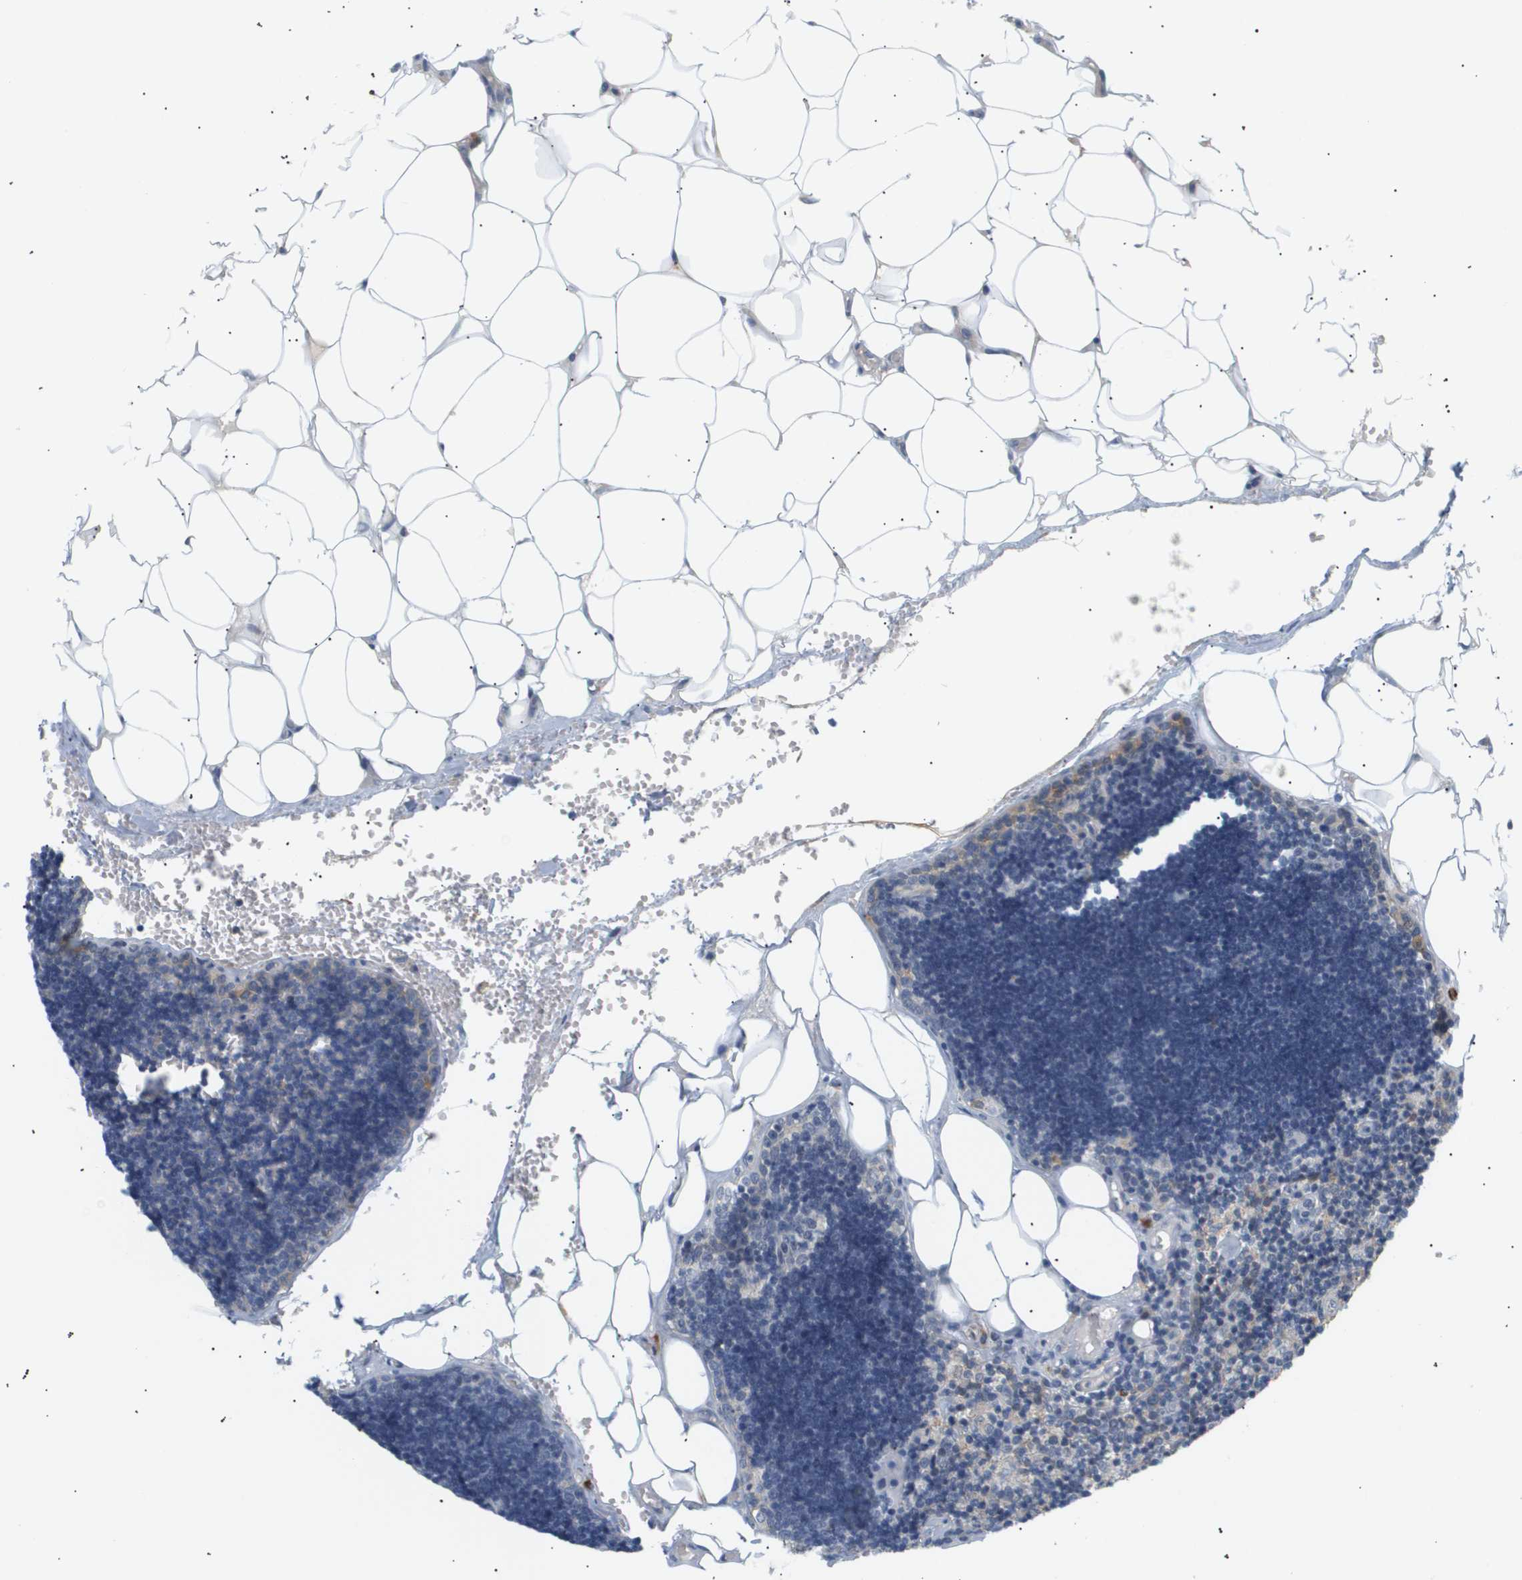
{"staining": {"intensity": "negative", "quantity": "none", "location": "none"}, "tissue": "lymph node", "cell_type": "Germinal center cells", "image_type": "normal", "snomed": [{"axis": "morphology", "description": "Normal tissue, NOS"}, {"axis": "topography", "description": "Lymph node"}], "caption": "The image reveals no staining of germinal center cells in unremarkable lymph node. (Stains: DAB (3,3'-diaminobenzidine) IHC with hematoxylin counter stain, Microscopy: brightfield microscopy at high magnification).", "gene": "CORO2B", "patient": {"sex": "male", "age": 33}}